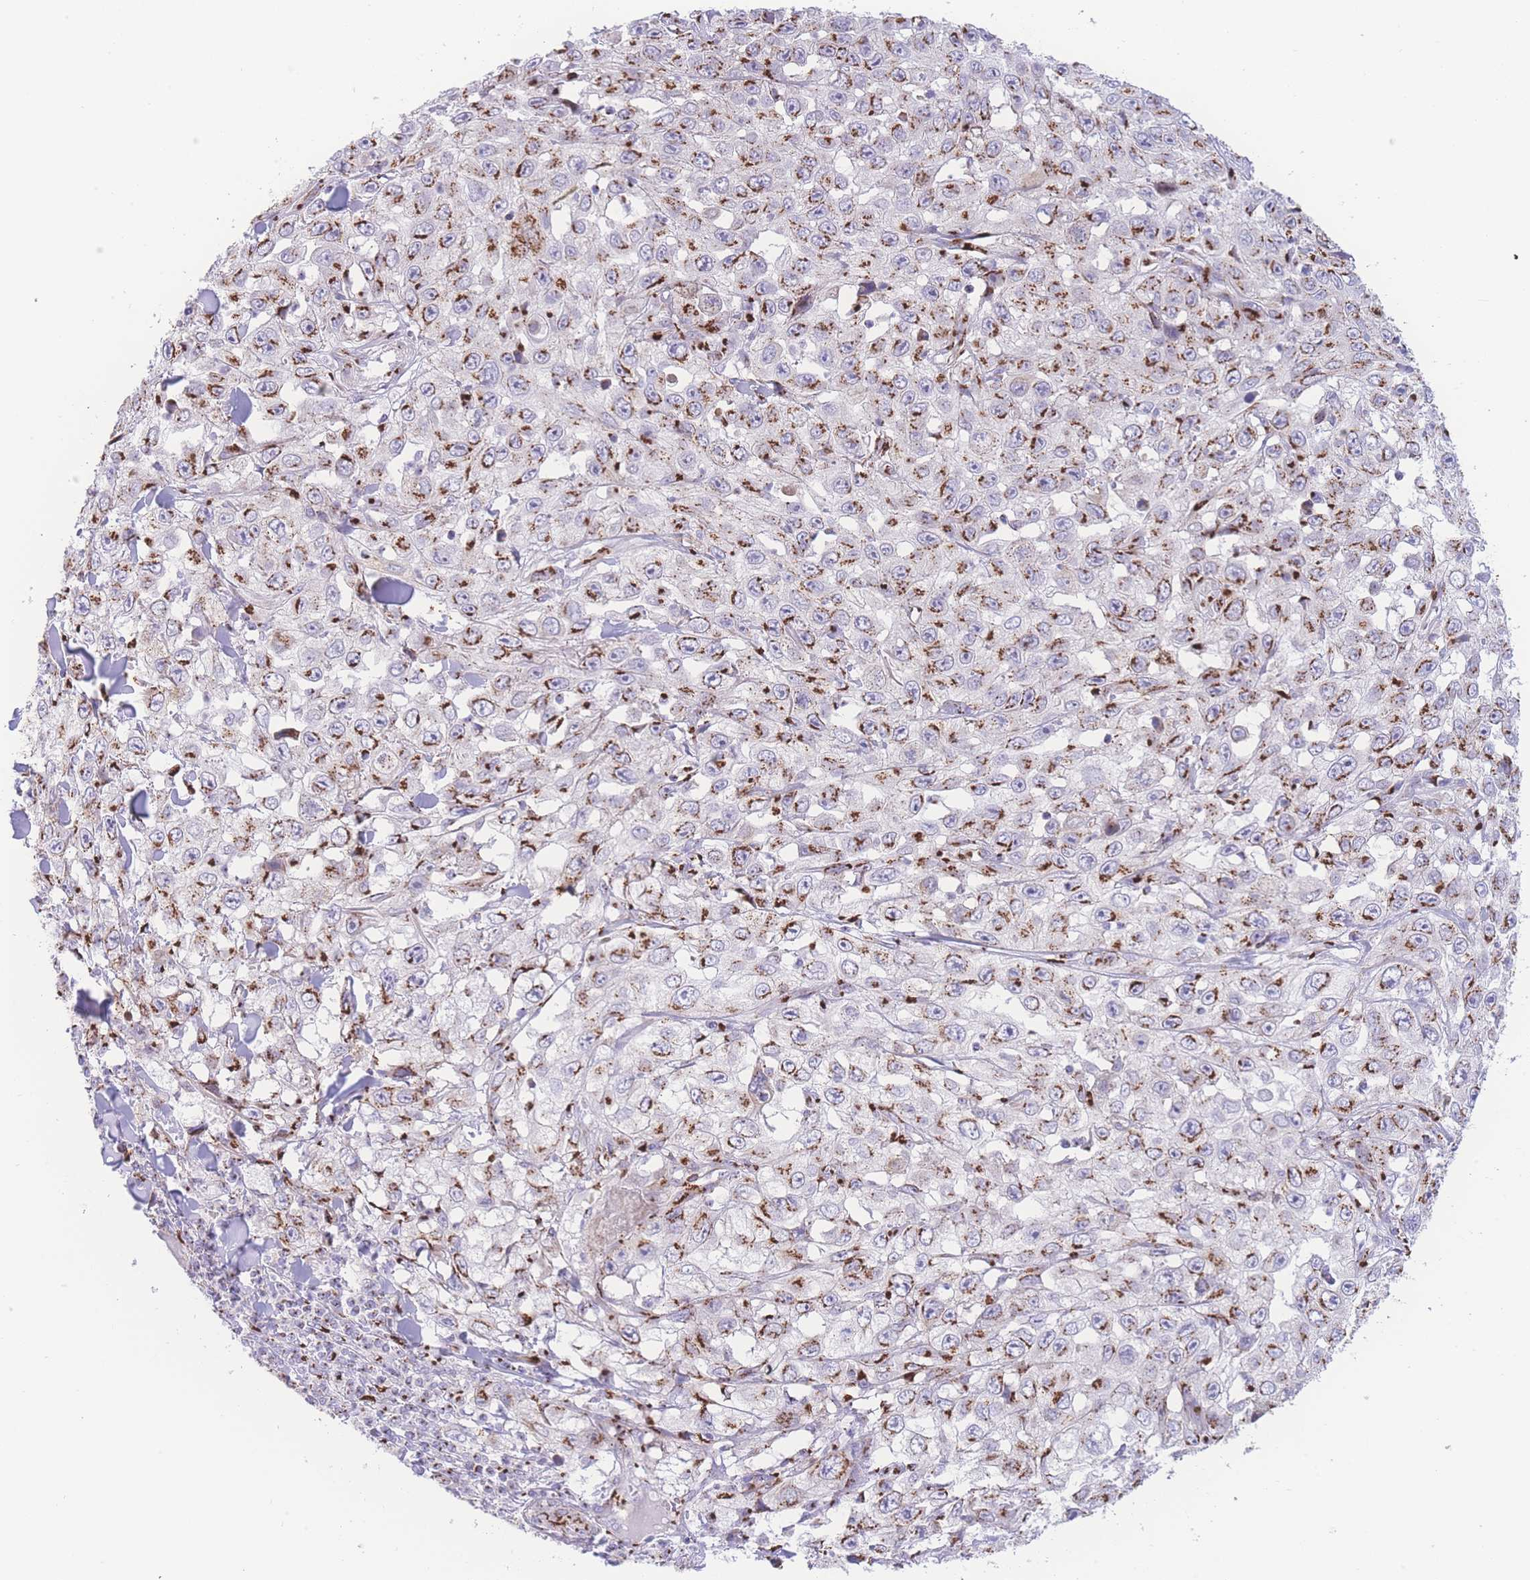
{"staining": {"intensity": "strong", "quantity": ">75%", "location": "cytoplasmic/membranous"}, "tissue": "skin cancer", "cell_type": "Tumor cells", "image_type": "cancer", "snomed": [{"axis": "morphology", "description": "Squamous cell carcinoma, NOS"}, {"axis": "topography", "description": "Skin"}], "caption": "Tumor cells exhibit high levels of strong cytoplasmic/membranous positivity in about >75% of cells in squamous cell carcinoma (skin).", "gene": "GOLM2", "patient": {"sex": "male", "age": 82}}